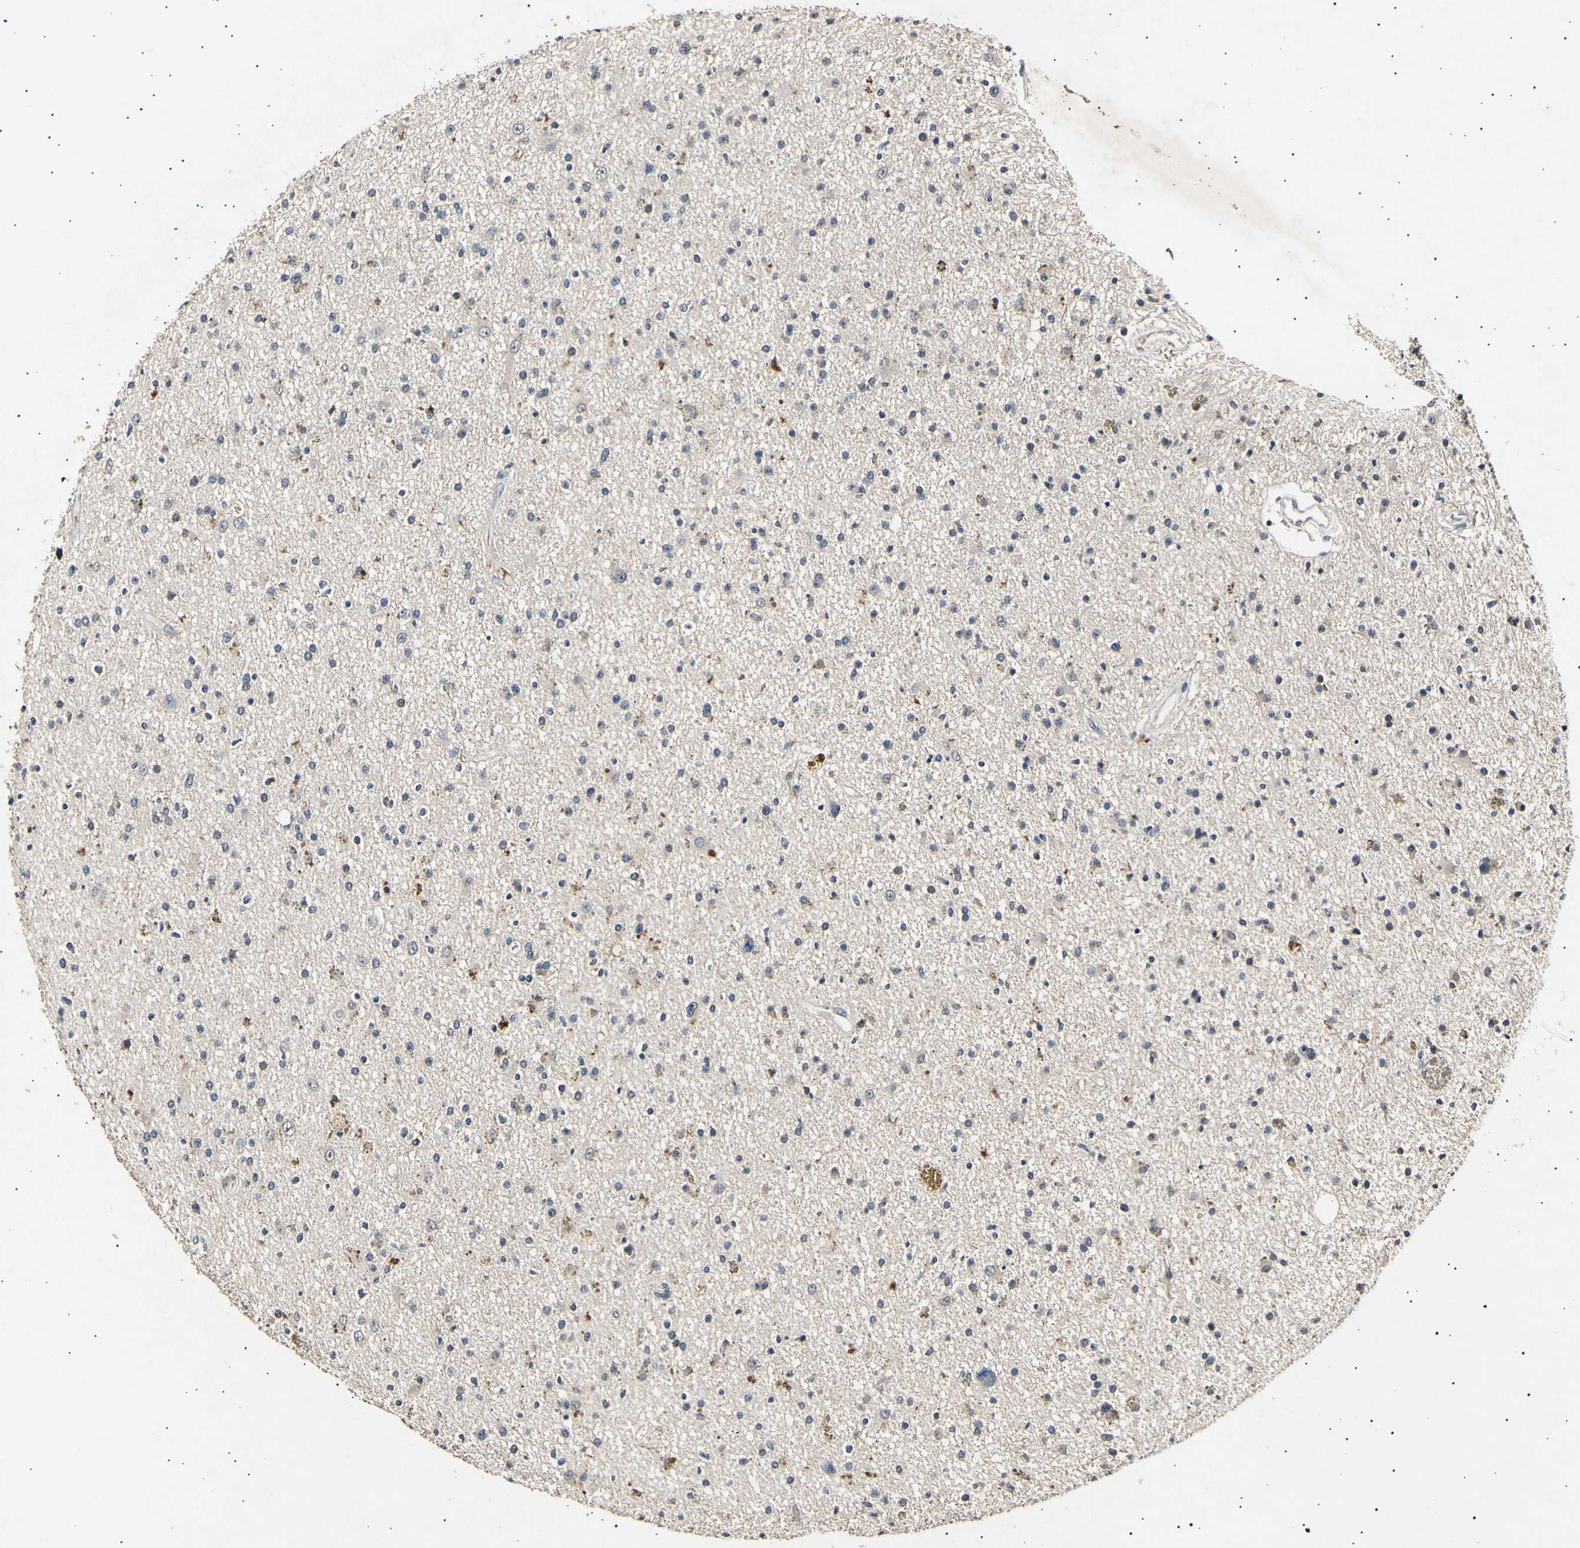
{"staining": {"intensity": "negative", "quantity": "none", "location": "none"}, "tissue": "glioma", "cell_type": "Tumor cells", "image_type": "cancer", "snomed": [{"axis": "morphology", "description": "Glioma, malignant, High grade"}, {"axis": "topography", "description": "Brain"}], "caption": "Tumor cells show no significant protein positivity in glioma.", "gene": "ADCY3", "patient": {"sex": "male", "age": 33}}